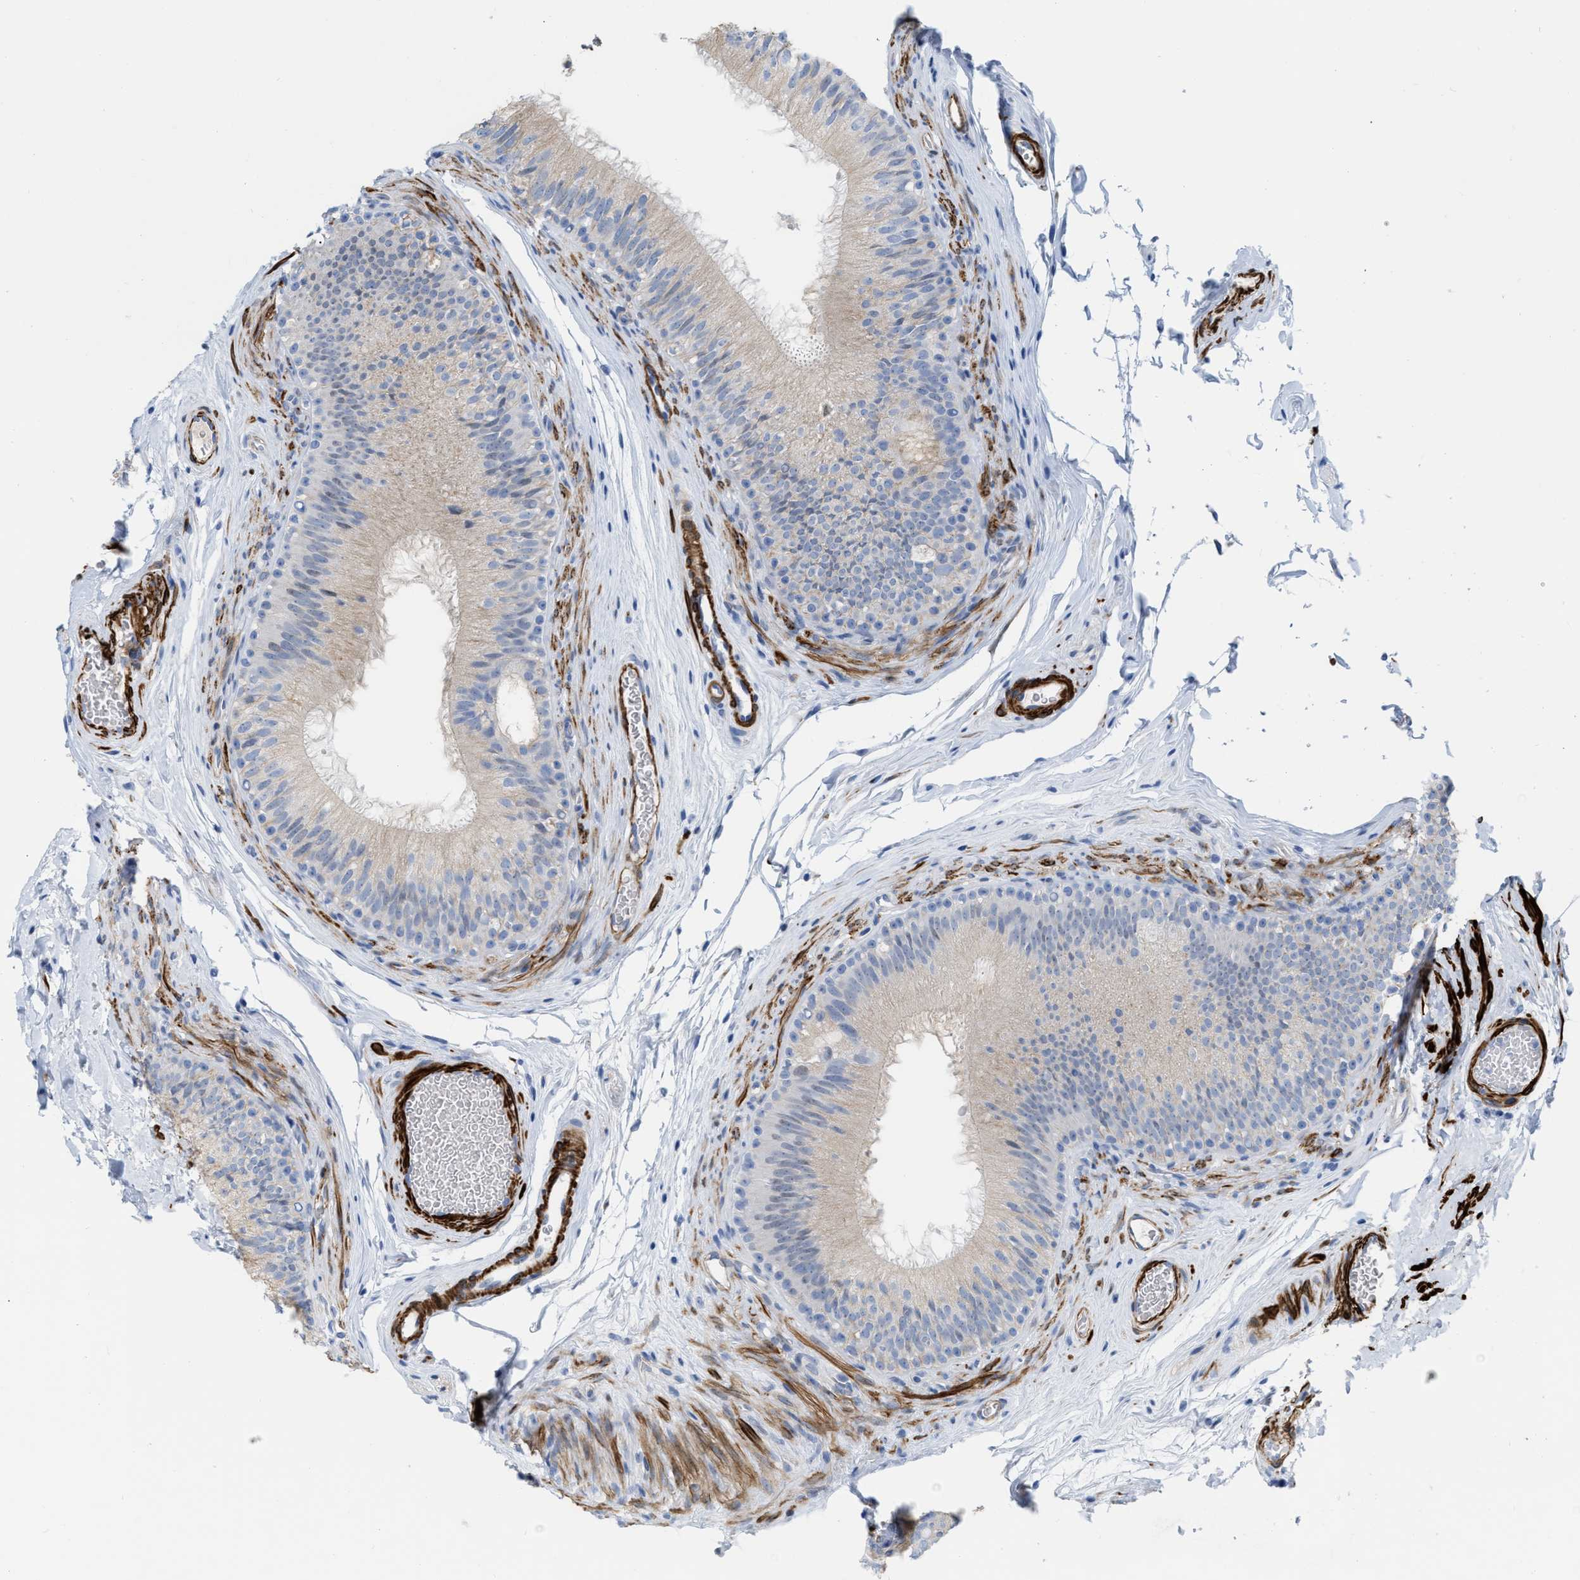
{"staining": {"intensity": "negative", "quantity": "none", "location": "none"}, "tissue": "epididymis", "cell_type": "Glandular cells", "image_type": "normal", "snomed": [{"axis": "morphology", "description": "Normal tissue, NOS"}, {"axis": "topography", "description": "Testis"}, {"axis": "topography", "description": "Epididymis"}], "caption": "Glandular cells are negative for brown protein staining in normal epididymis. The staining was performed using DAB (3,3'-diaminobenzidine) to visualize the protein expression in brown, while the nuclei were stained in blue with hematoxylin (Magnification: 20x).", "gene": "TAGLN", "patient": {"sex": "male", "age": 36}}